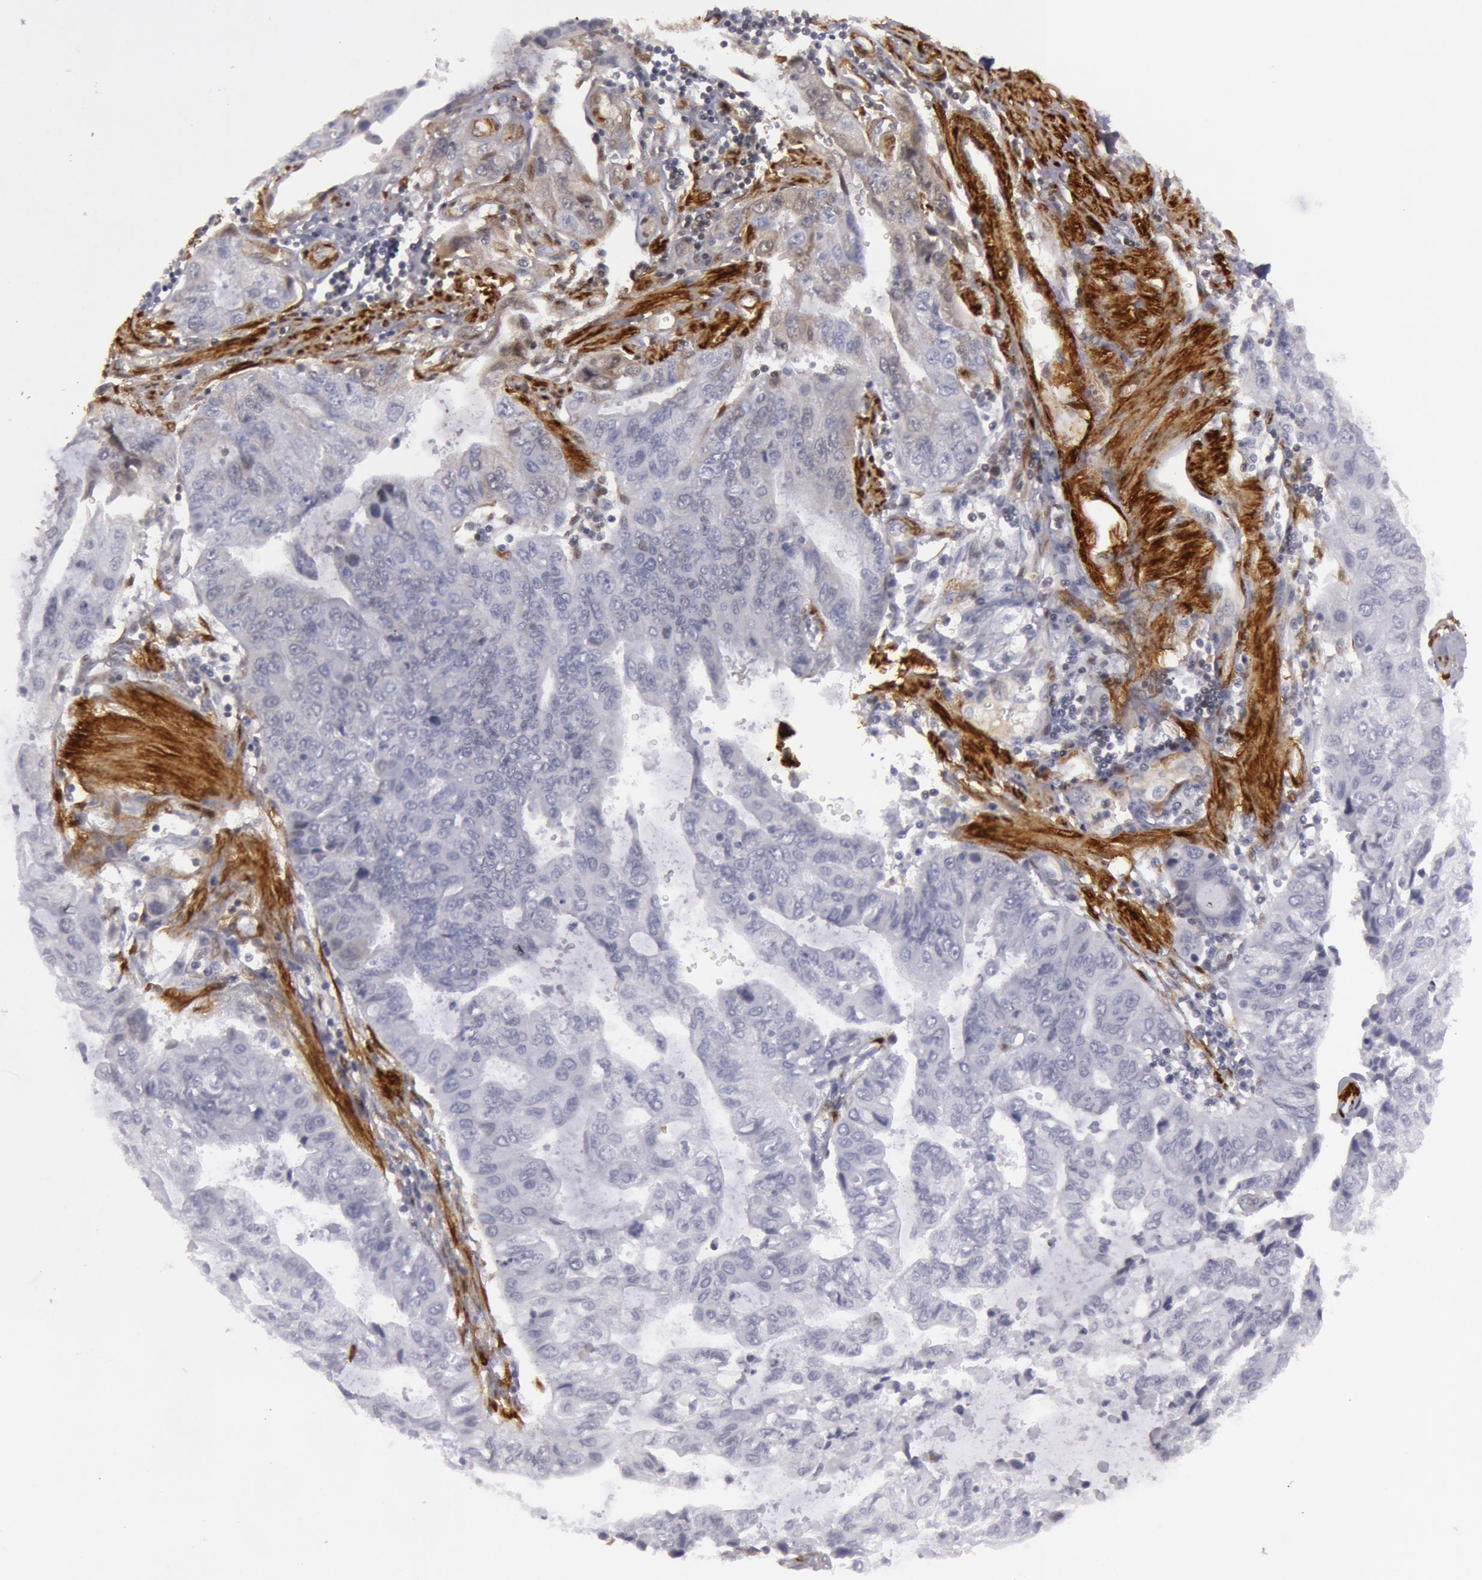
{"staining": {"intensity": "negative", "quantity": "none", "location": "none"}, "tissue": "stomach cancer", "cell_type": "Tumor cells", "image_type": "cancer", "snomed": [{"axis": "morphology", "description": "Adenocarcinoma, NOS"}, {"axis": "topography", "description": "Stomach, upper"}], "caption": "IHC histopathology image of neoplastic tissue: human stomach cancer (adenocarcinoma) stained with DAB (3,3'-diaminobenzidine) exhibits no significant protein positivity in tumor cells.", "gene": "TAGLN", "patient": {"sex": "female", "age": 52}}